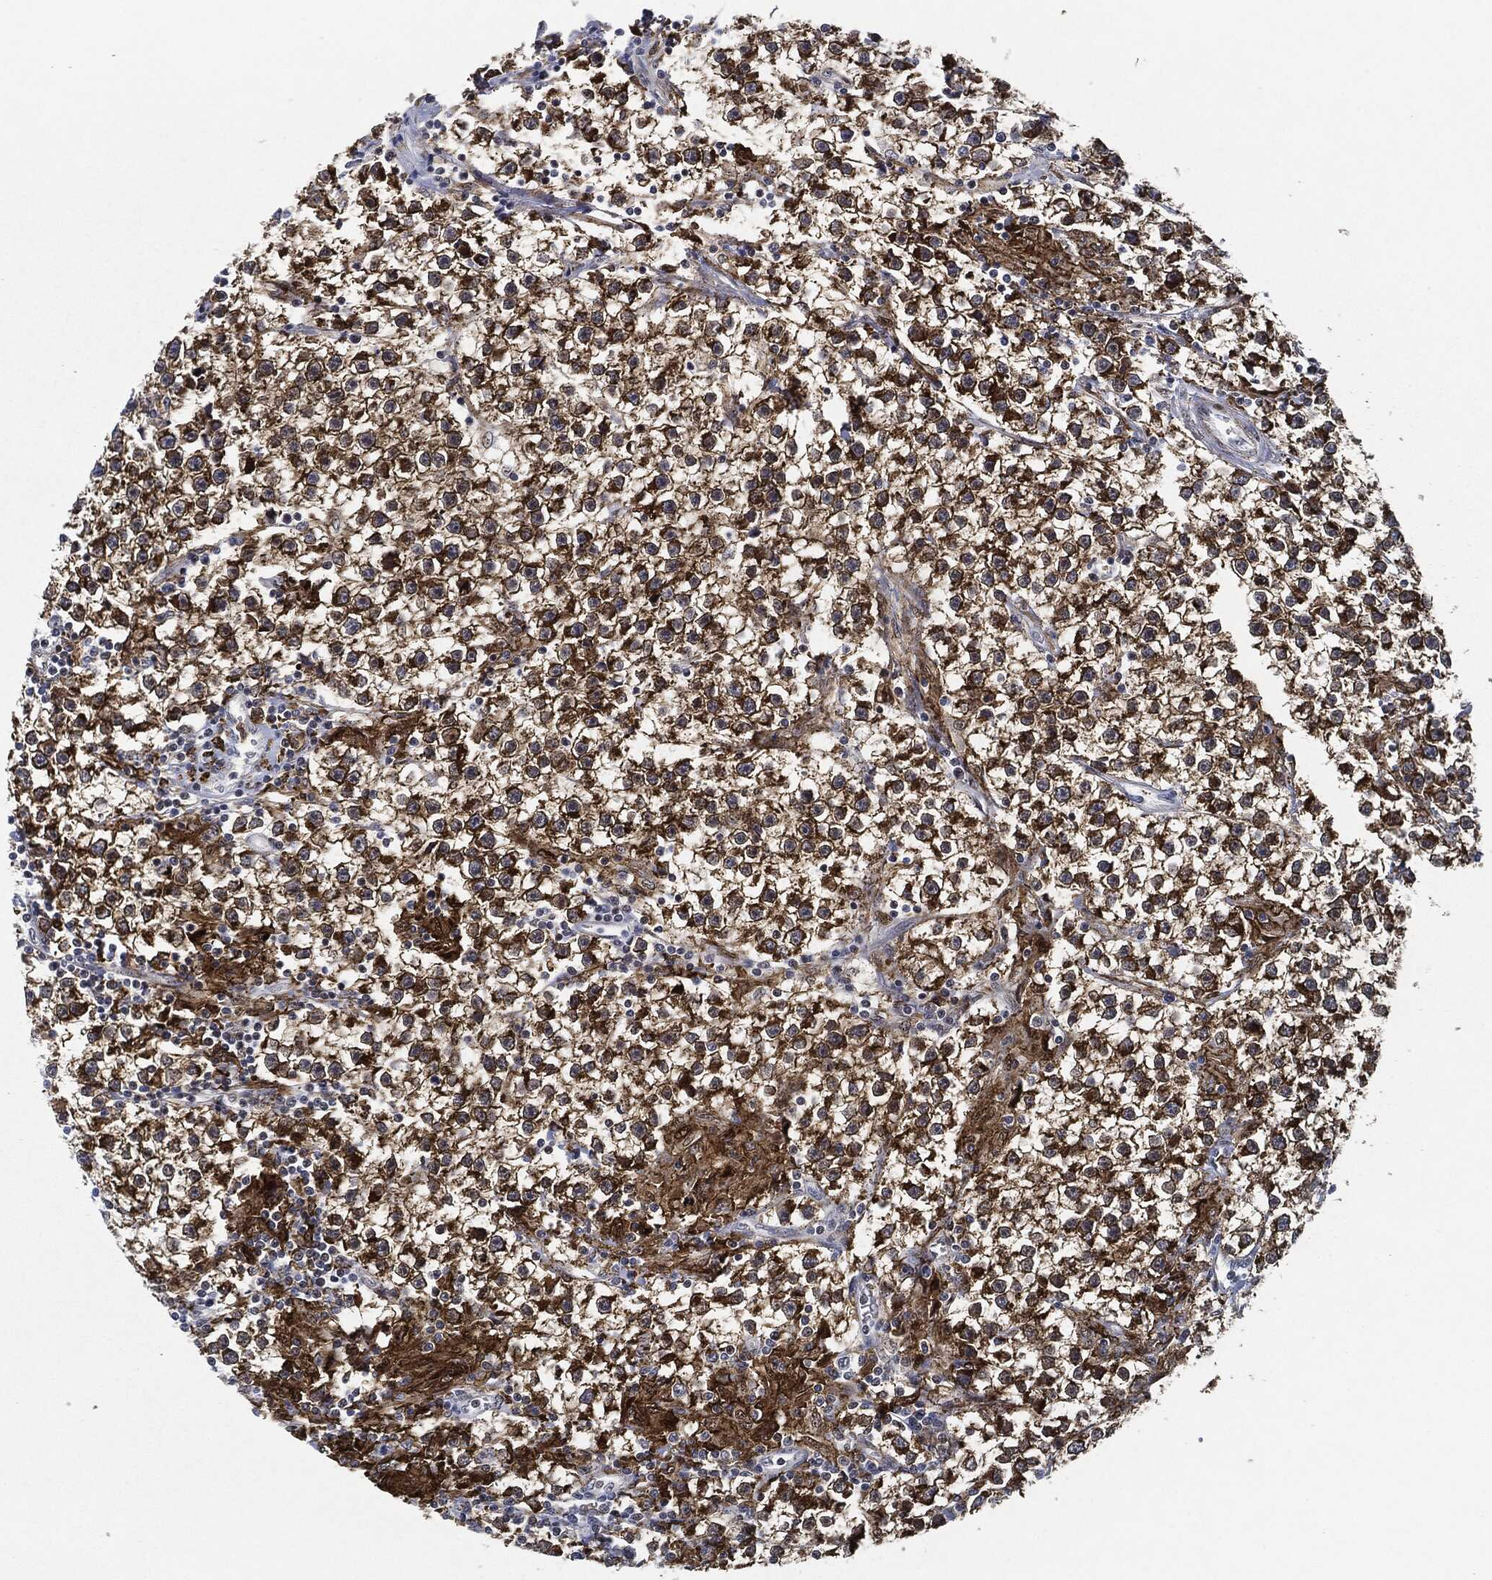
{"staining": {"intensity": "strong", "quantity": ">75%", "location": "cytoplasmic/membranous"}, "tissue": "testis cancer", "cell_type": "Tumor cells", "image_type": "cancer", "snomed": [{"axis": "morphology", "description": "Seminoma, NOS"}, {"axis": "topography", "description": "Testis"}], "caption": "High-power microscopy captured an immunohistochemistry (IHC) image of testis cancer (seminoma), revealing strong cytoplasmic/membranous expression in about >75% of tumor cells.", "gene": "NANOS3", "patient": {"sex": "male", "age": 59}}